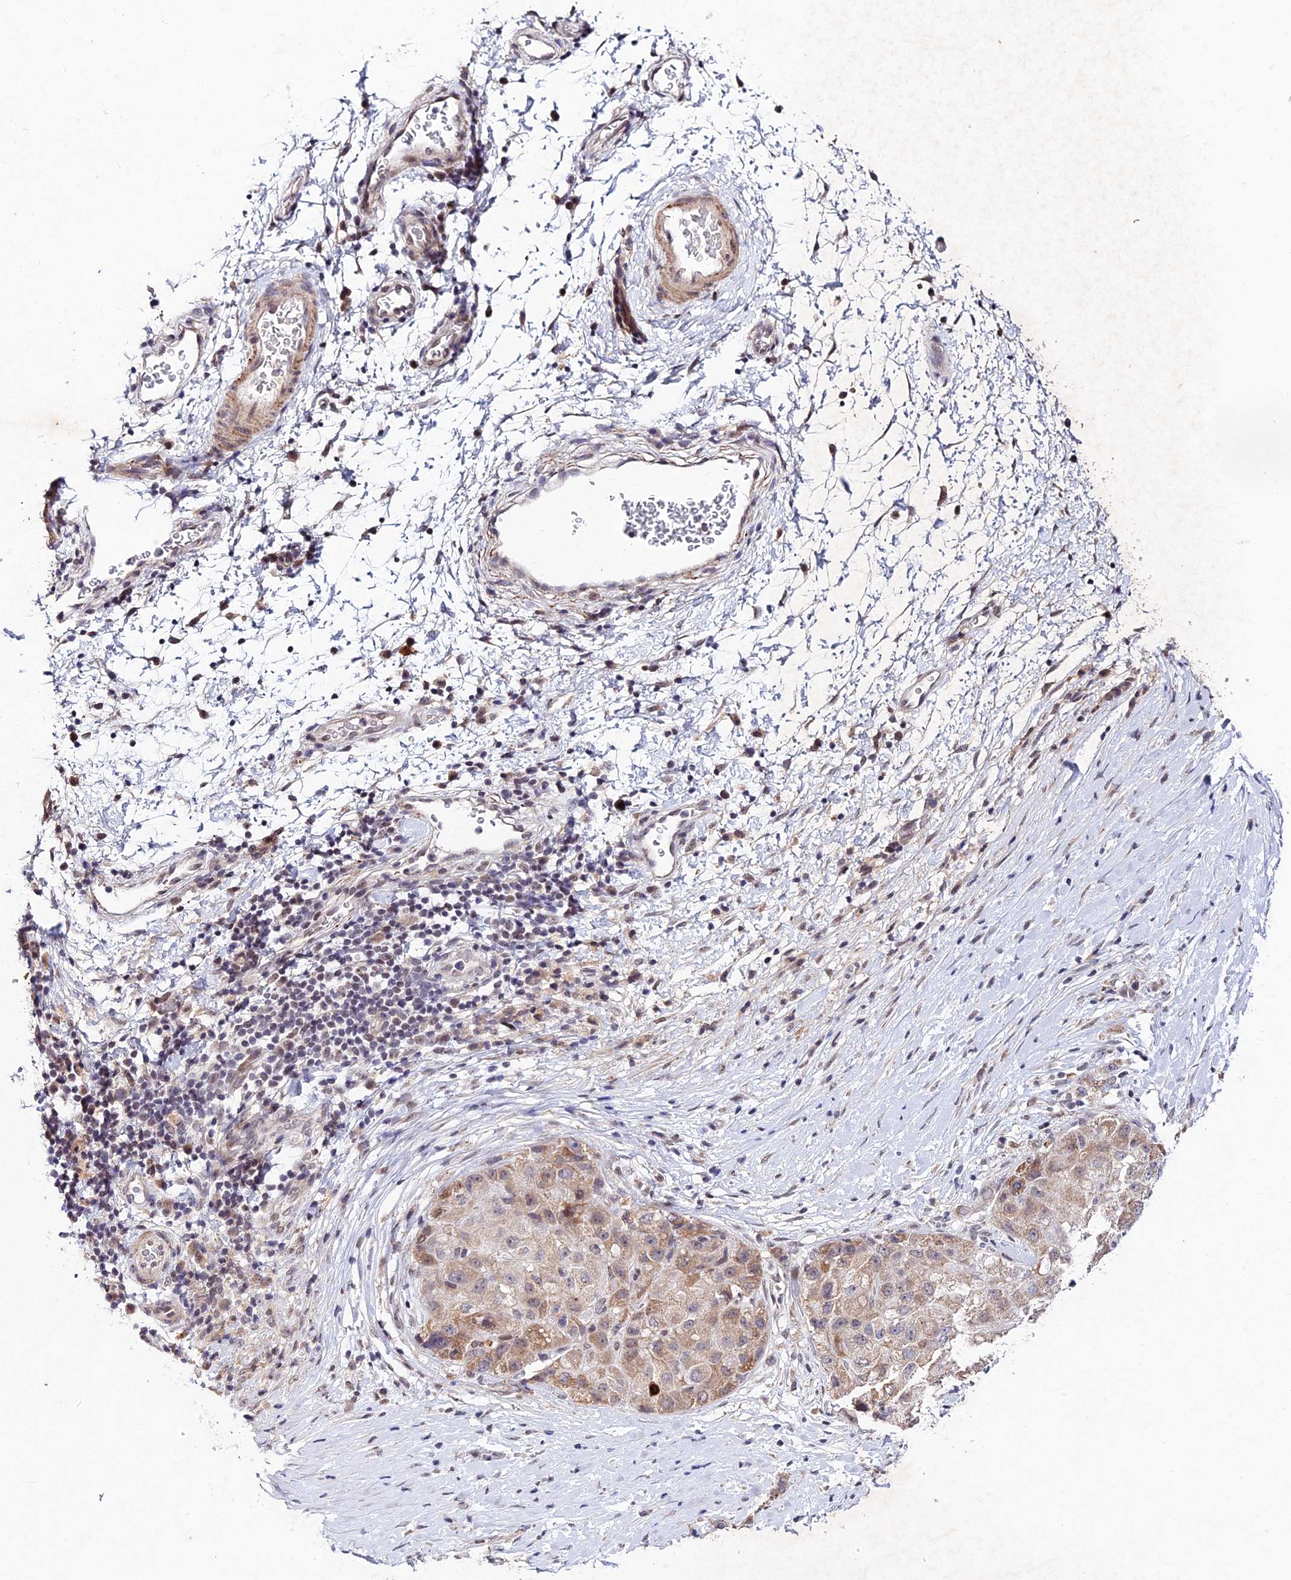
{"staining": {"intensity": "weak", "quantity": "25%-75%", "location": "cytoplasmic/membranous"}, "tissue": "liver cancer", "cell_type": "Tumor cells", "image_type": "cancer", "snomed": [{"axis": "morphology", "description": "Carcinoma, Hepatocellular, NOS"}, {"axis": "topography", "description": "Liver"}], "caption": "Immunohistochemical staining of human hepatocellular carcinoma (liver) shows weak cytoplasmic/membranous protein staining in about 25%-75% of tumor cells. (DAB (3,3'-diaminobenzidine) = brown stain, brightfield microscopy at high magnification).", "gene": "RAVER1", "patient": {"sex": "male", "age": 80}}